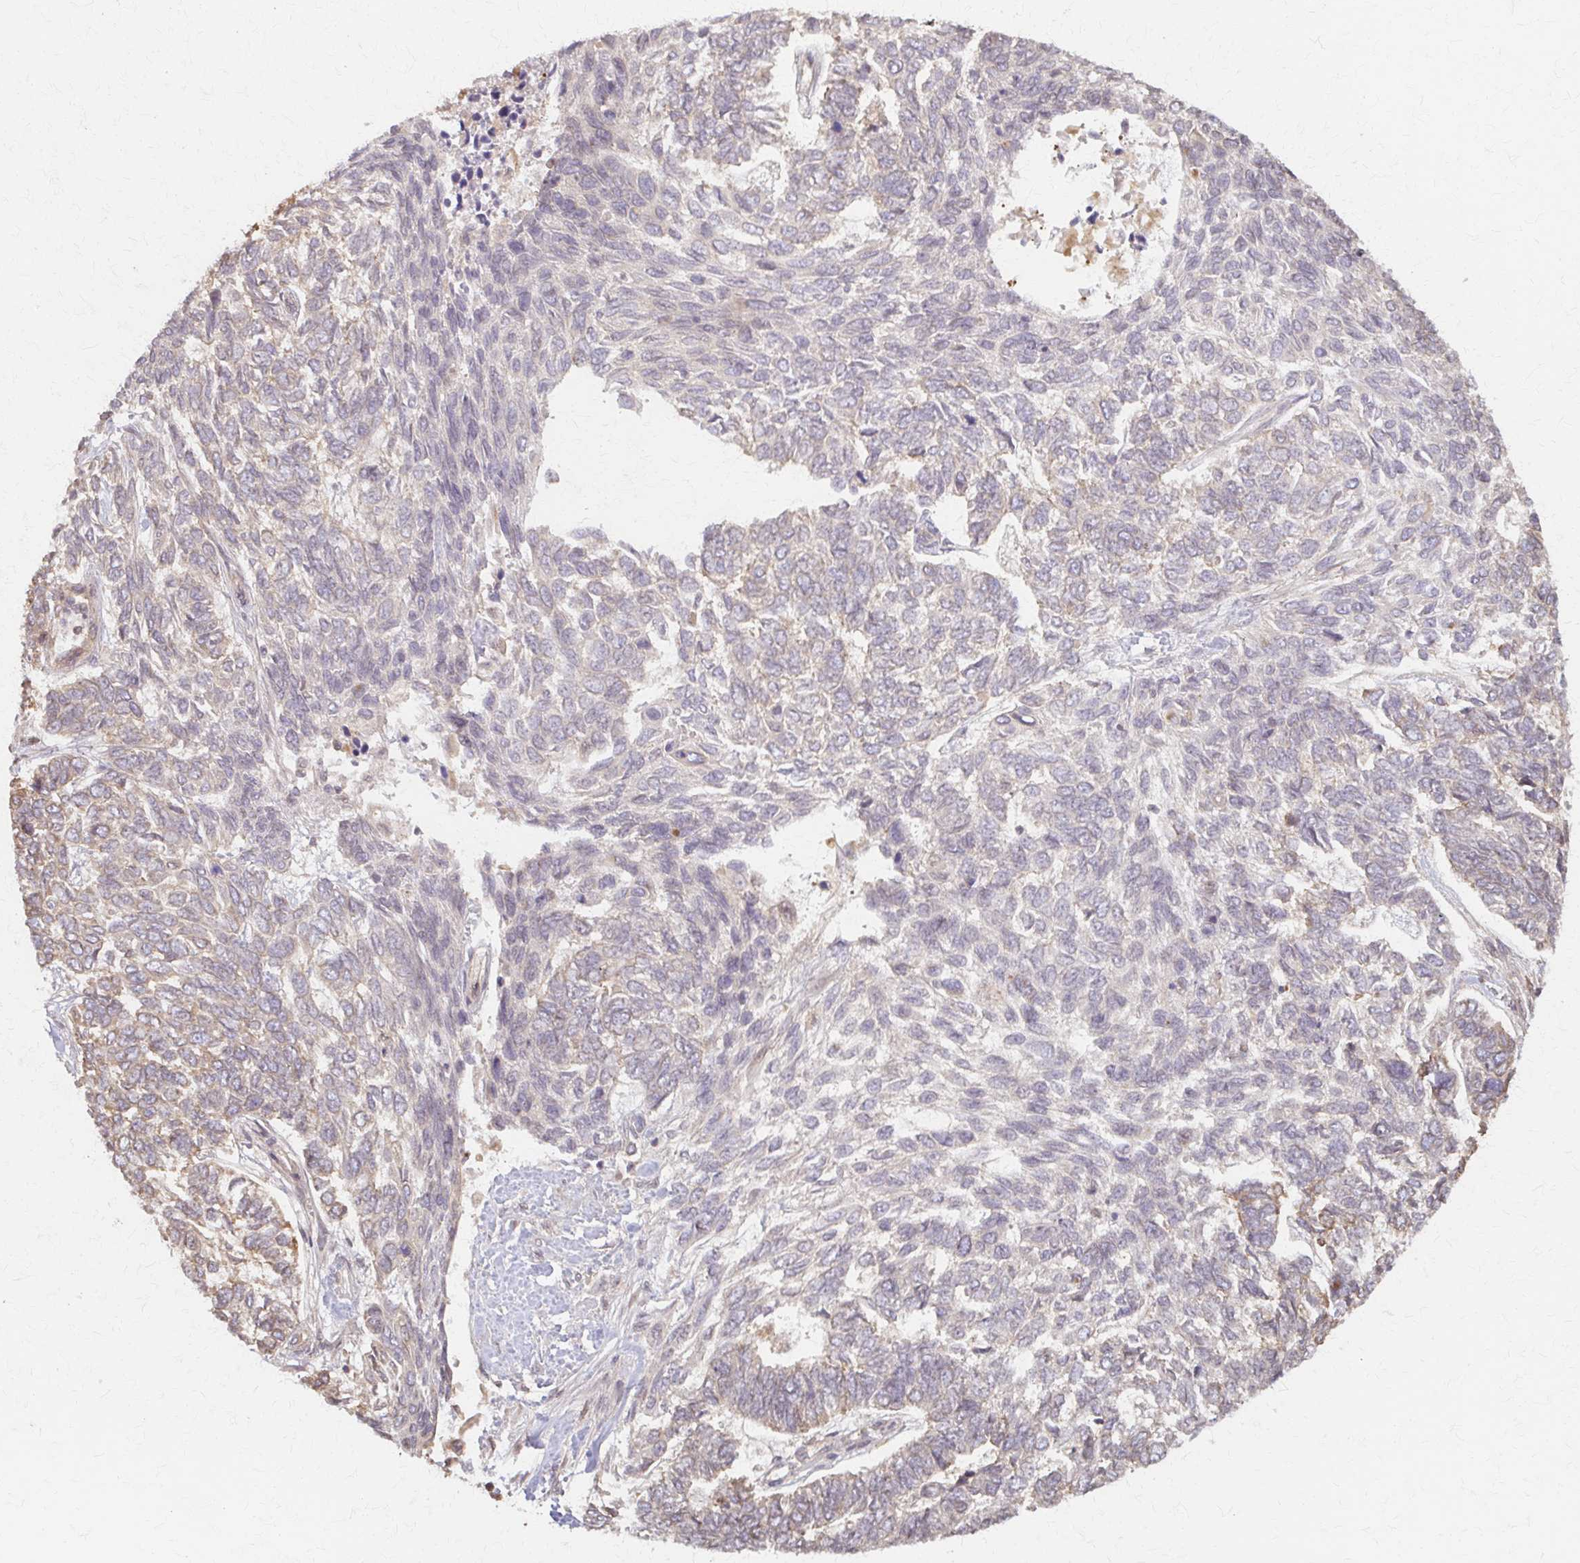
{"staining": {"intensity": "weak", "quantity": "<25%", "location": "cytoplasmic/membranous"}, "tissue": "skin cancer", "cell_type": "Tumor cells", "image_type": "cancer", "snomed": [{"axis": "morphology", "description": "Basal cell carcinoma"}, {"axis": "topography", "description": "Skin"}], "caption": "There is no significant staining in tumor cells of skin cancer (basal cell carcinoma).", "gene": "ARHGAP35", "patient": {"sex": "female", "age": 65}}